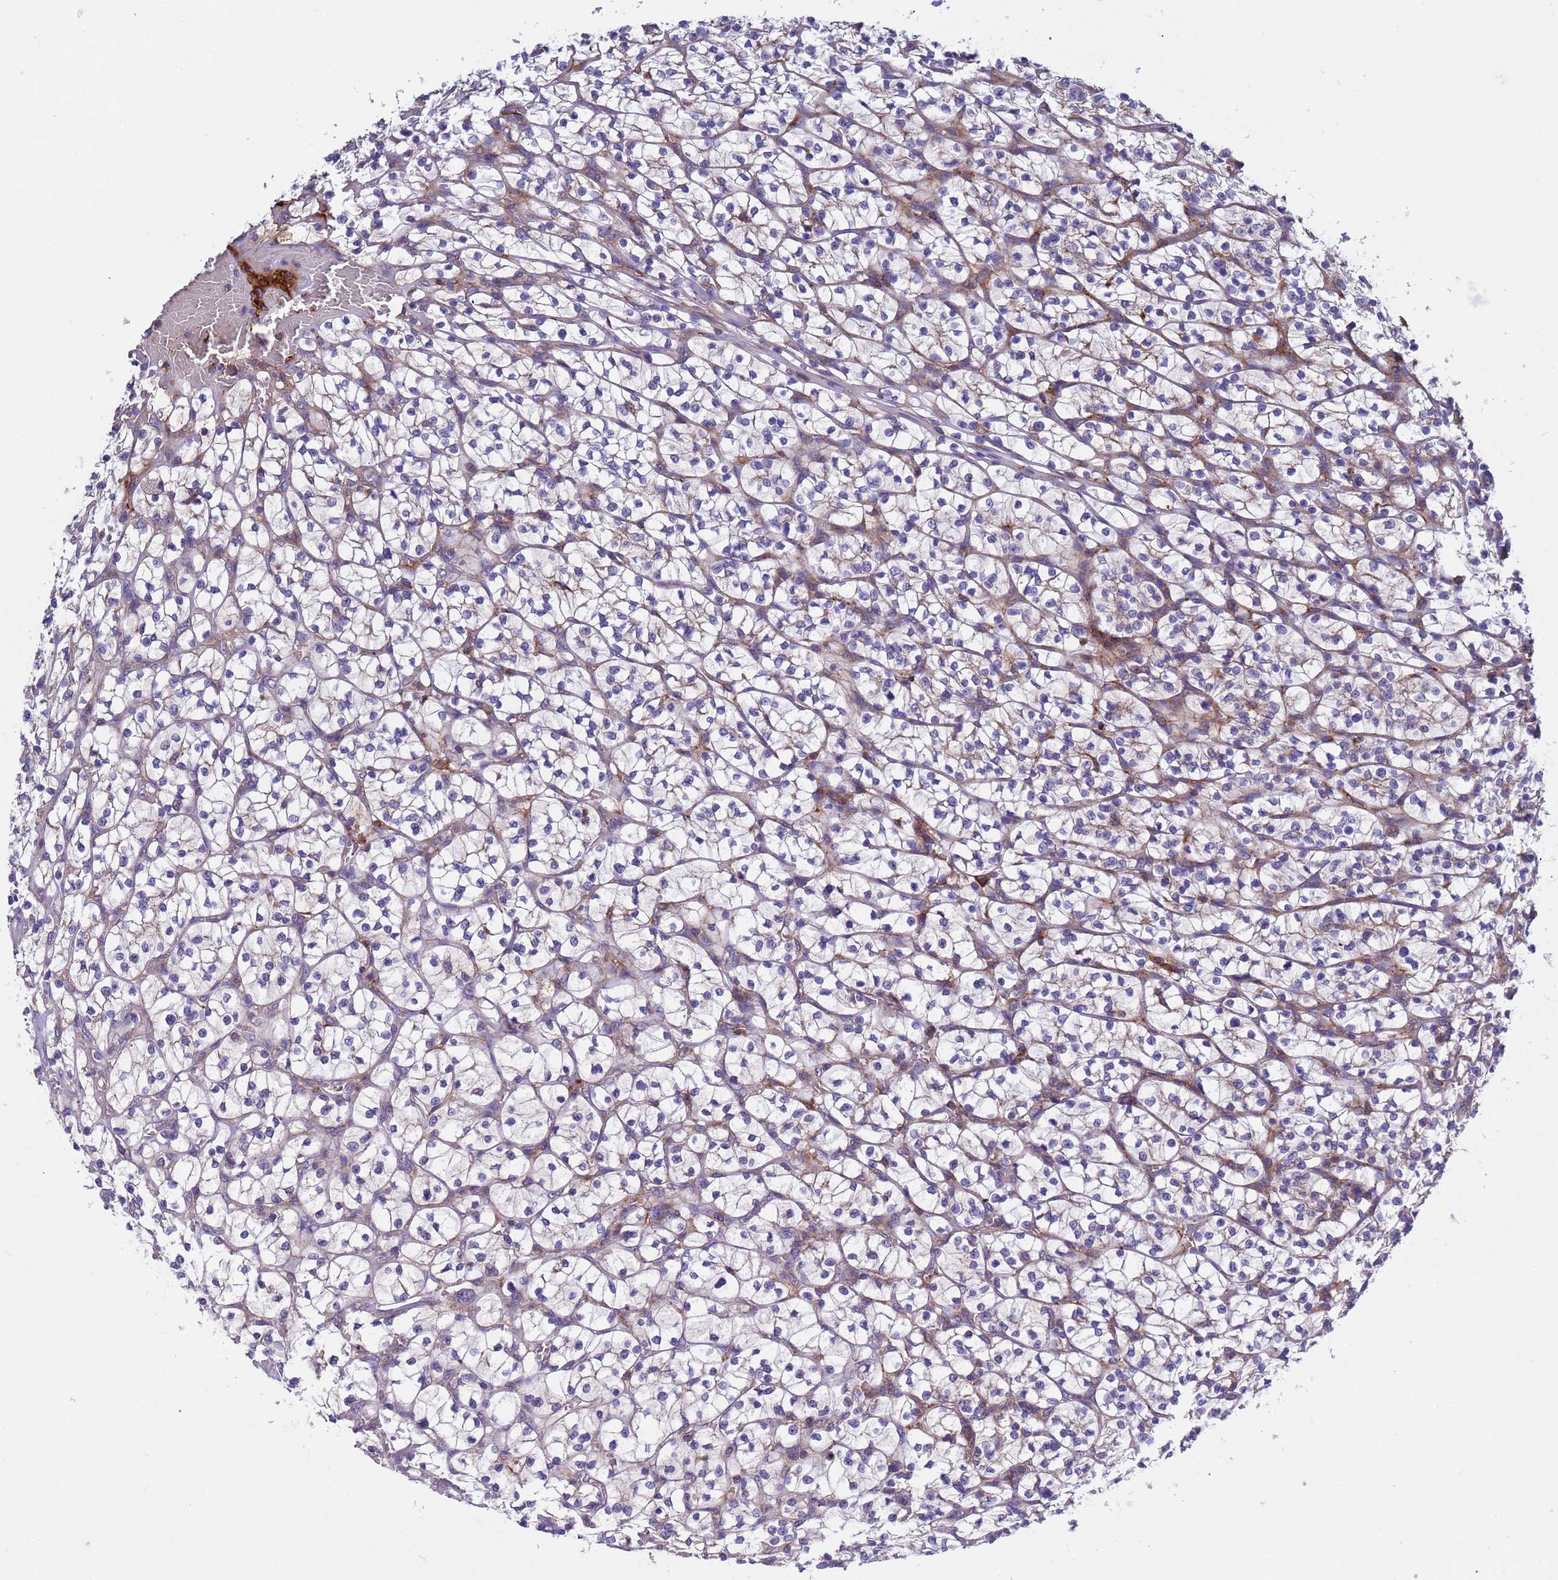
{"staining": {"intensity": "negative", "quantity": "none", "location": "none"}, "tissue": "renal cancer", "cell_type": "Tumor cells", "image_type": "cancer", "snomed": [{"axis": "morphology", "description": "Adenocarcinoma, NOS"}, {"axis": "topography", "description": "Kidney"}], "caption": "Renal adenocarcinoma was stained to show a protein in brown. There is no significant staining in tumor cells.", "gene": "PARP16", "patient": {"sex": "female", "age": 64}}